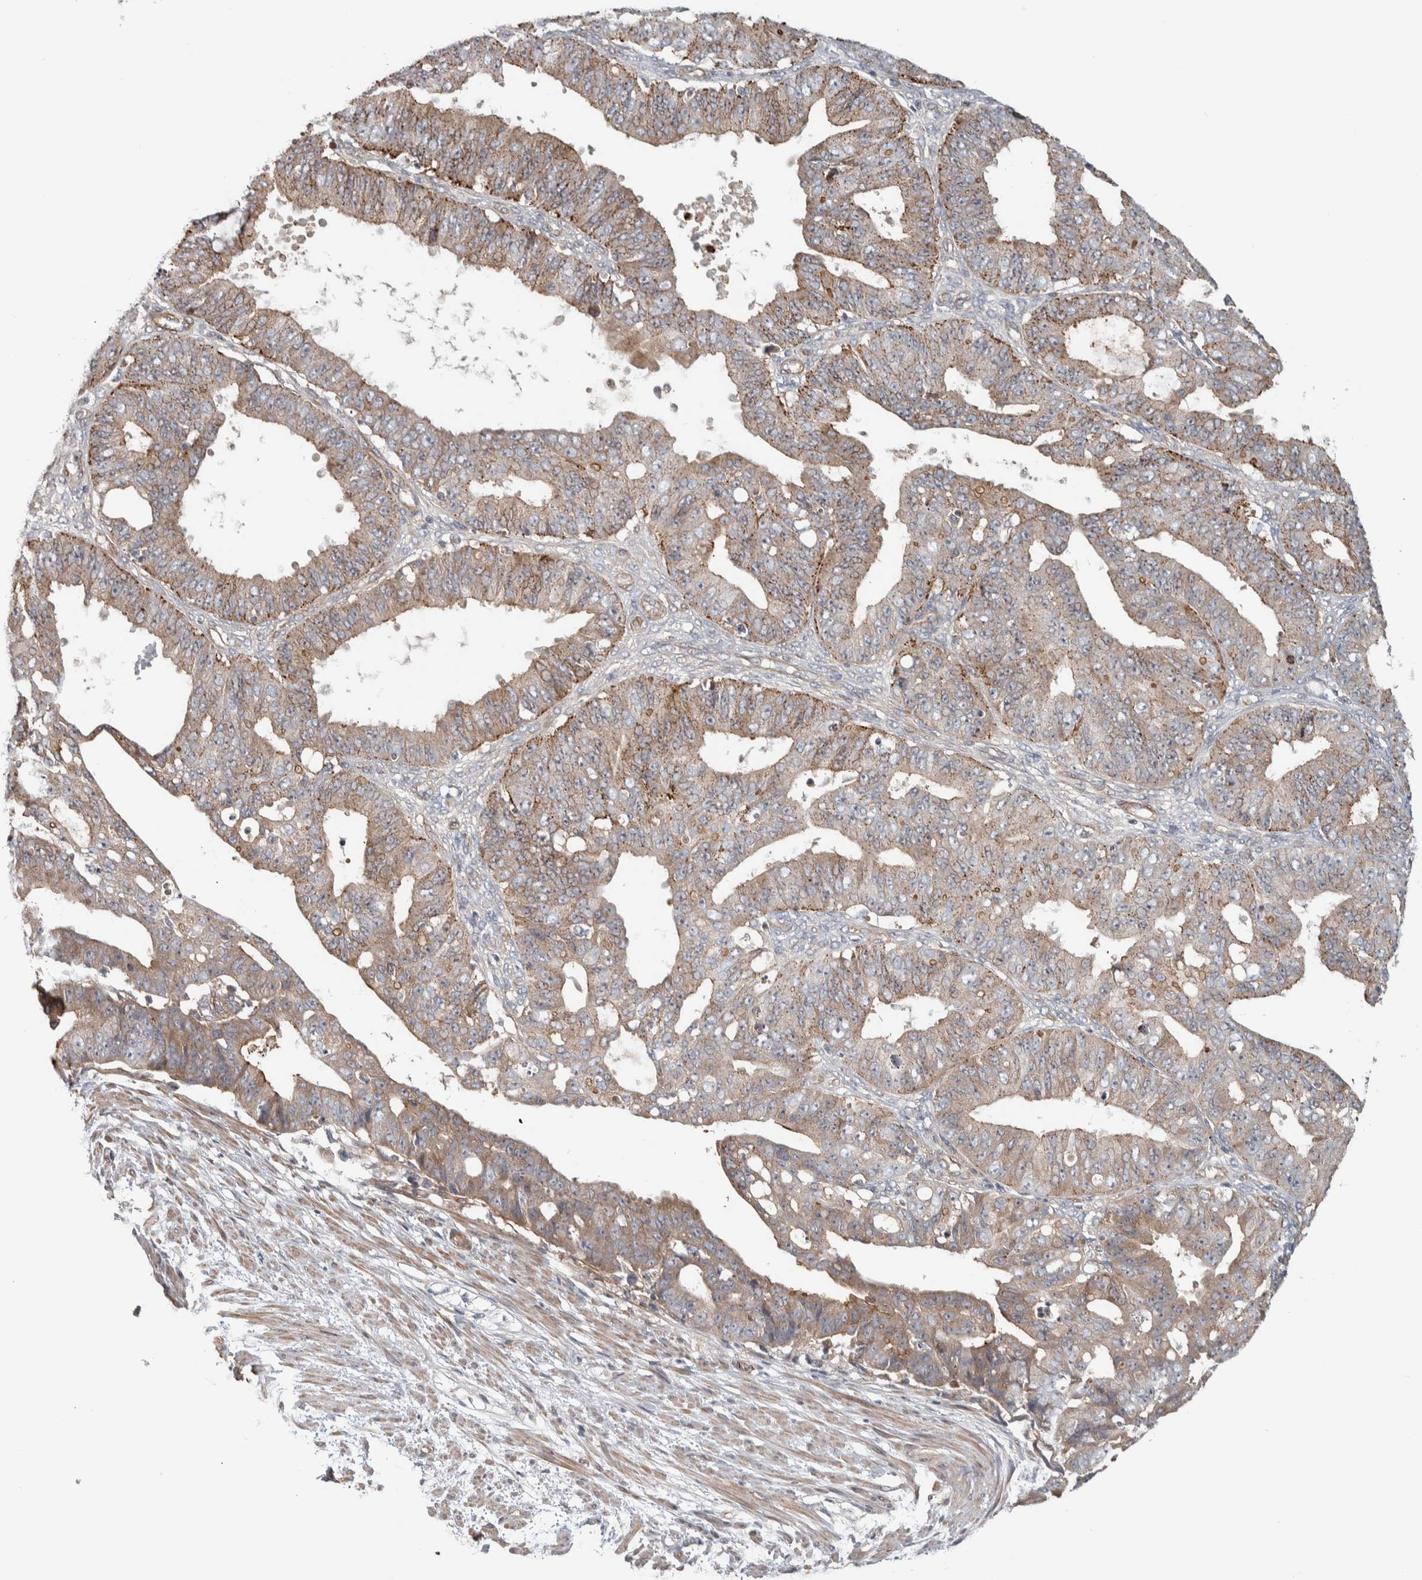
{"staining": {"intensity": "weak", "quantity": "25%-75%", "location": "cytoplasmic/membranous"}, "tissue": "ovarian cancer", "cell_type": "Tumor cells", "image_type": "cancer", "snomed": [{"axis": "morphology", "description": "Carcinoma, endometroid"}, {"axis": "topography", "description": "Ovary"}], "caption": "Ovarian cancer (endometroid carcinoma) was stained to show a protein in brown. There is low levels of weak cytoplasmic/membranous positivity in approximately 25%-75% of tumor cells. Nuclei are stained in blue.", "gene": "CHMP4C", "patient": {"sex": "female", "age": 42}}